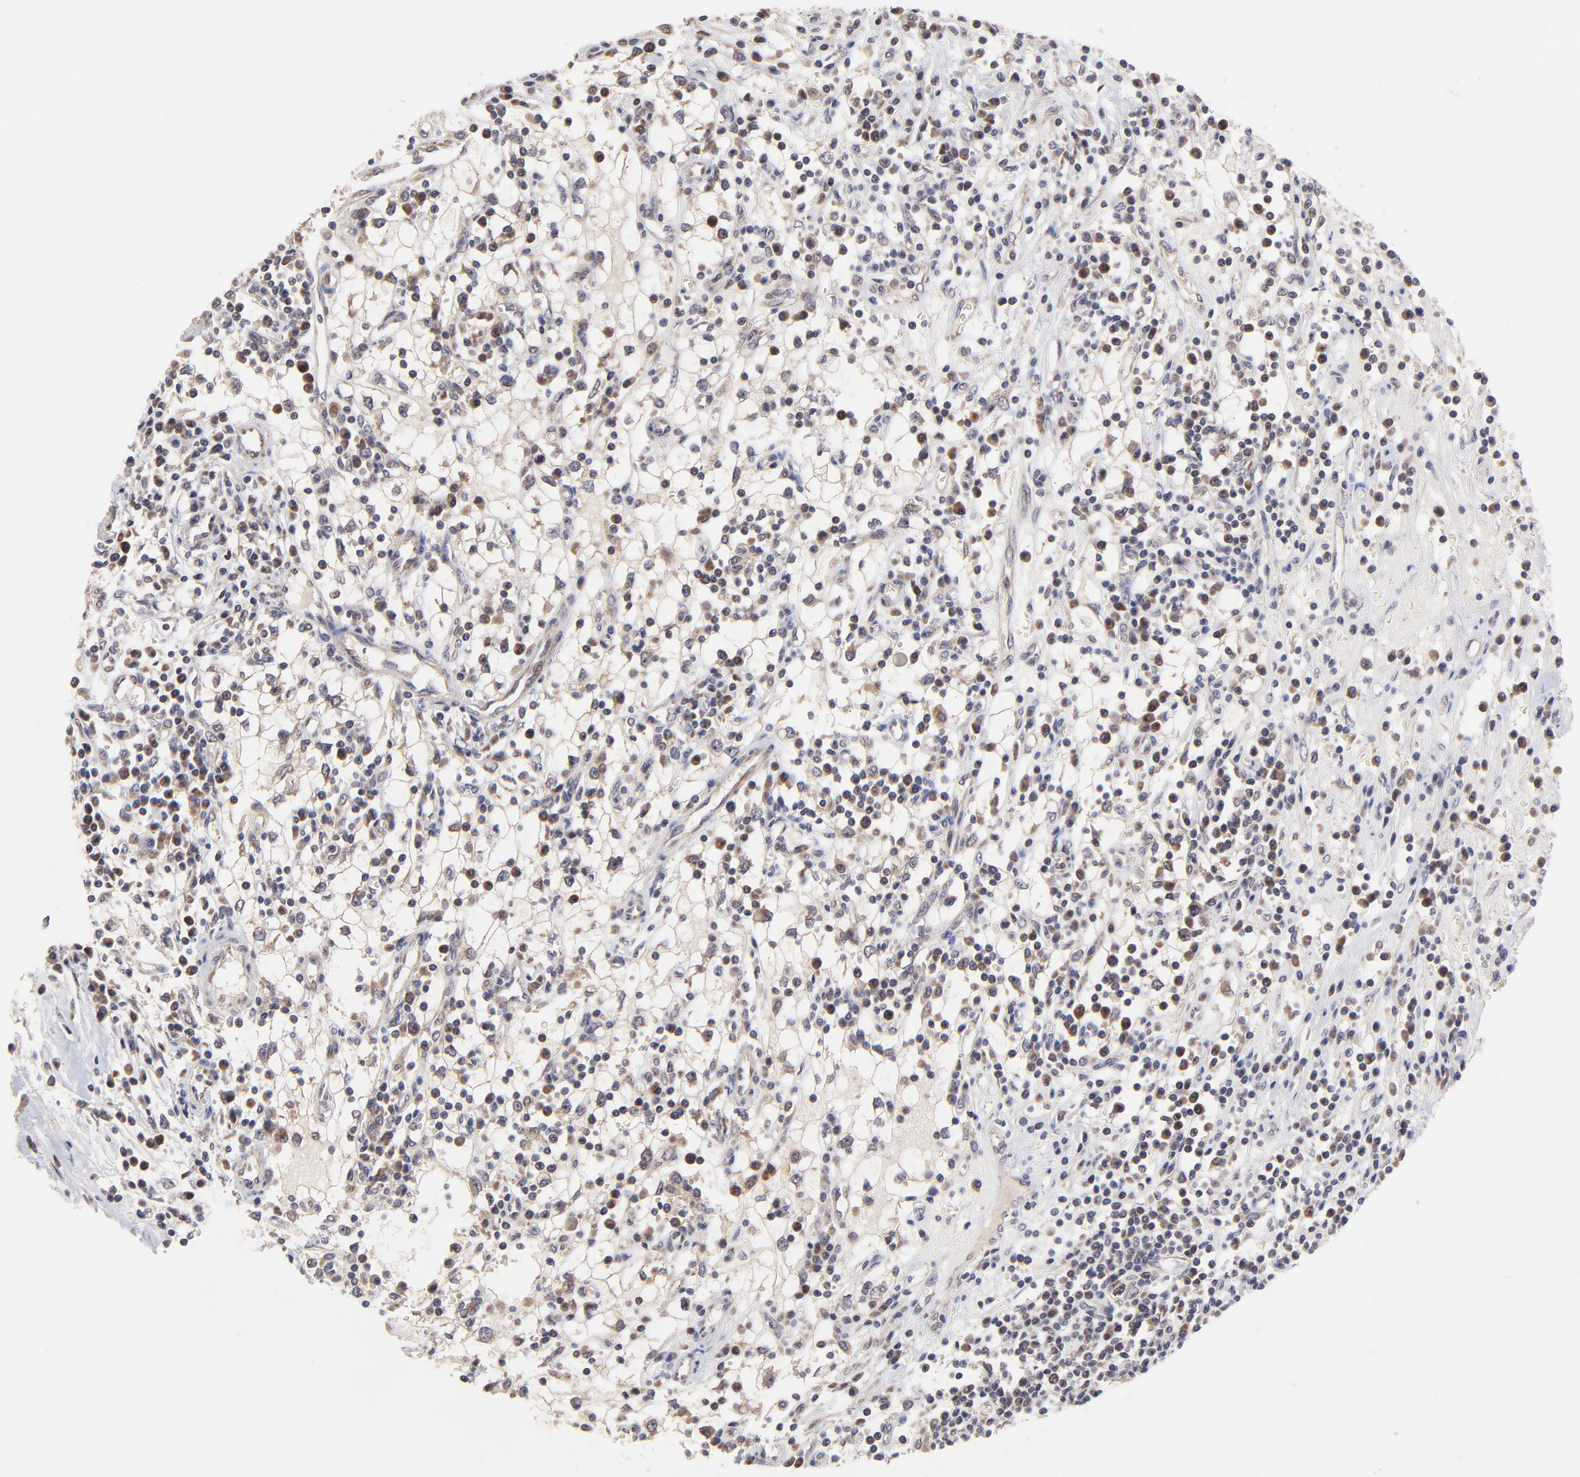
{"staining": {"intensity": "weak", "quantity": "<25%", "location": "cytoplasmic/membranous"}, "tissue": "renal cancer", "cell_type": "Tumor cells", "image_type": "cancer", "snomed": [{"axis": "morphology", "description": "Adenocarcinoma, NOS"}, {"axis": "topography", "description": "Kidney"}], "caption": "This is an IHC micrograph of human renal adenocarcinoma. There is no staining in tumor cells.", "gene": "BAIAP2L2", "patient": {"sex": "male", "age": 82}}